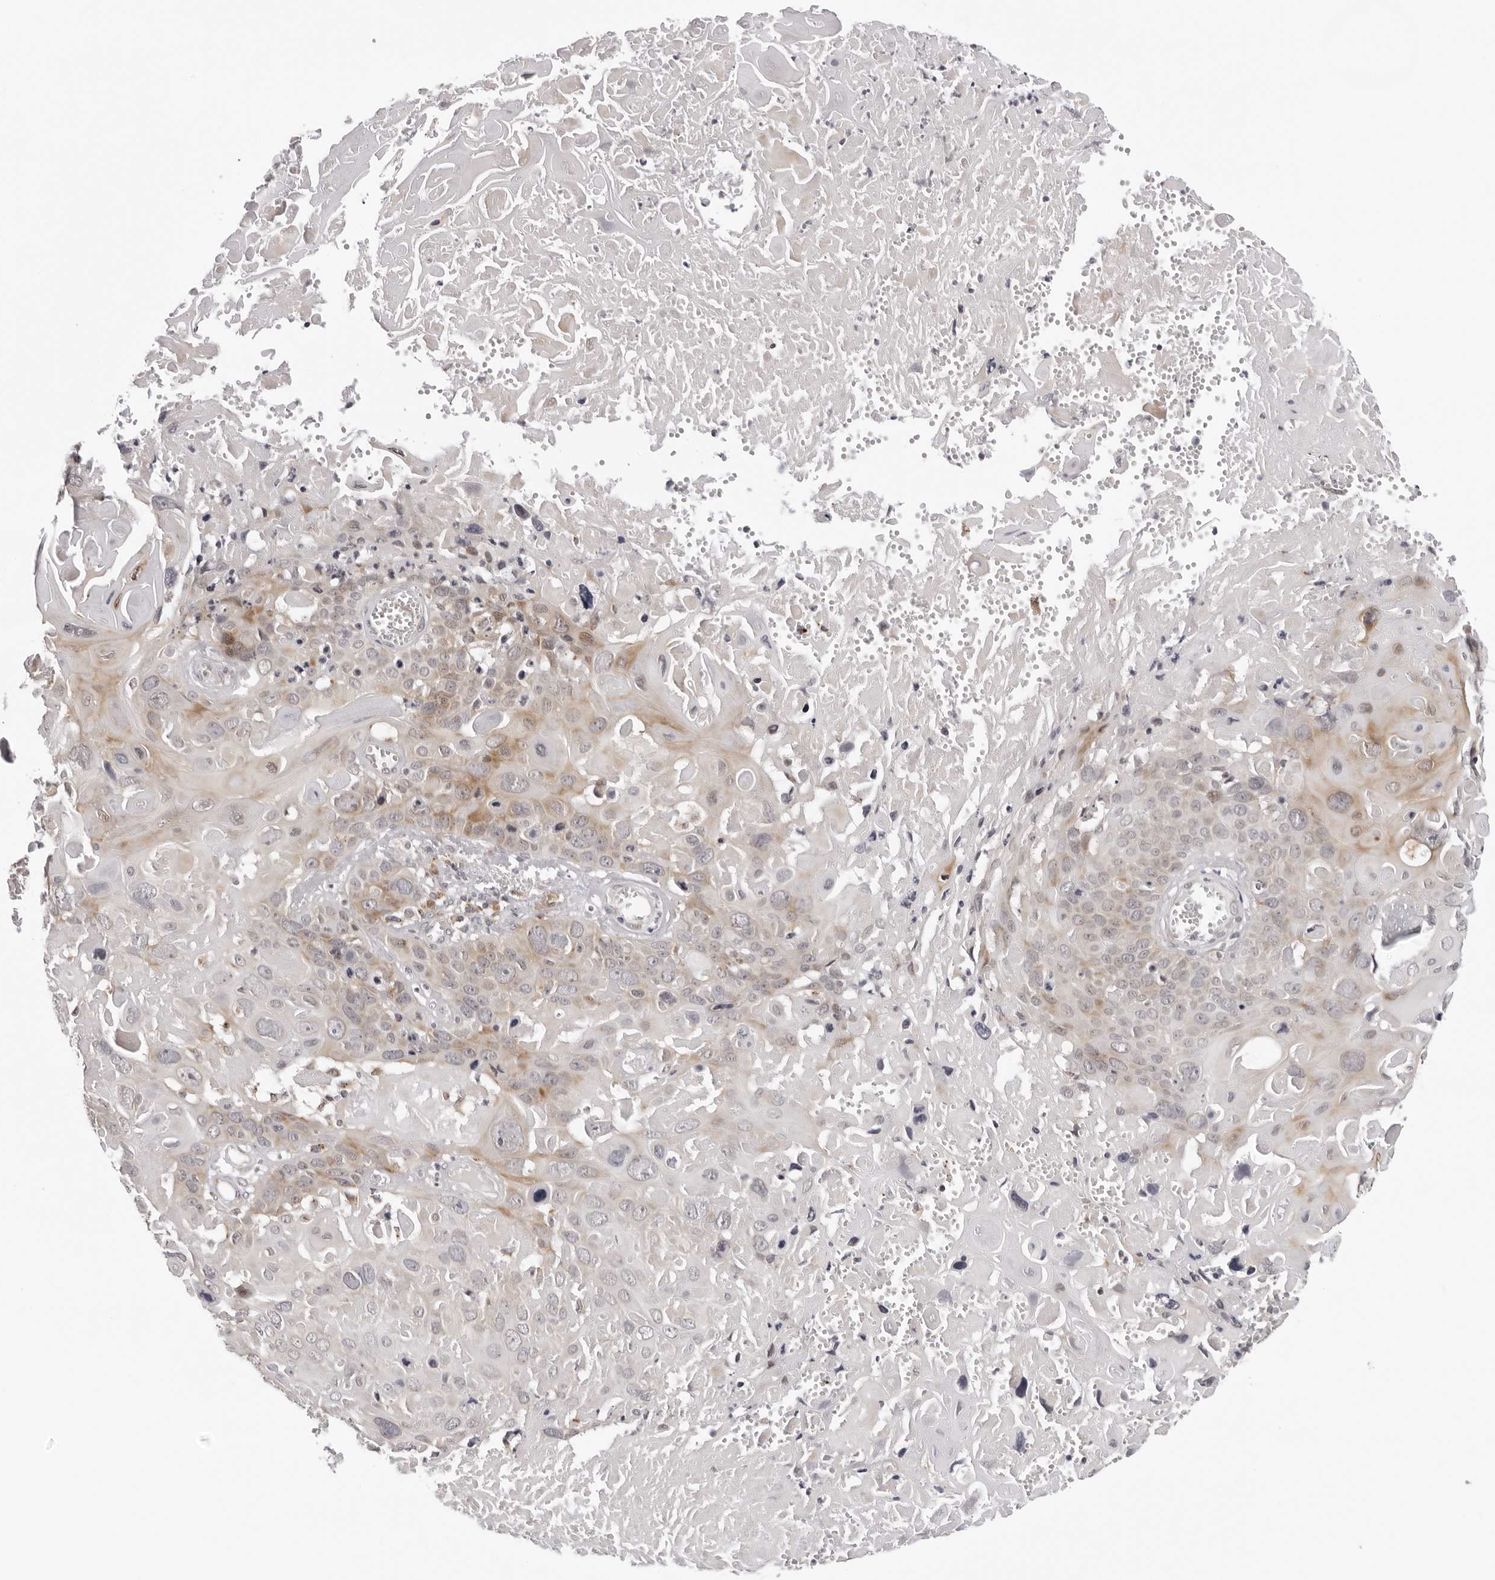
{"staining": {"intensity": "weak", "quantity": "<25%", "location": "cytoplasmic/membranous"}, "tissue": "cervical cancer", "cell_type": "Tumor cells", "image_type": "cancer", "snomed": [{"axis": "morphology", "description": "Squamous cell carcinoma, NOS"}, {"axis": "topography", "description": "Cervix"}], "caption": "Tumor cells are negative for protein expression in human cervical cancer (squamous cell carcinoma).", "gene": "PRUNE1", "patient": {"sex": "female", "age": 74}}